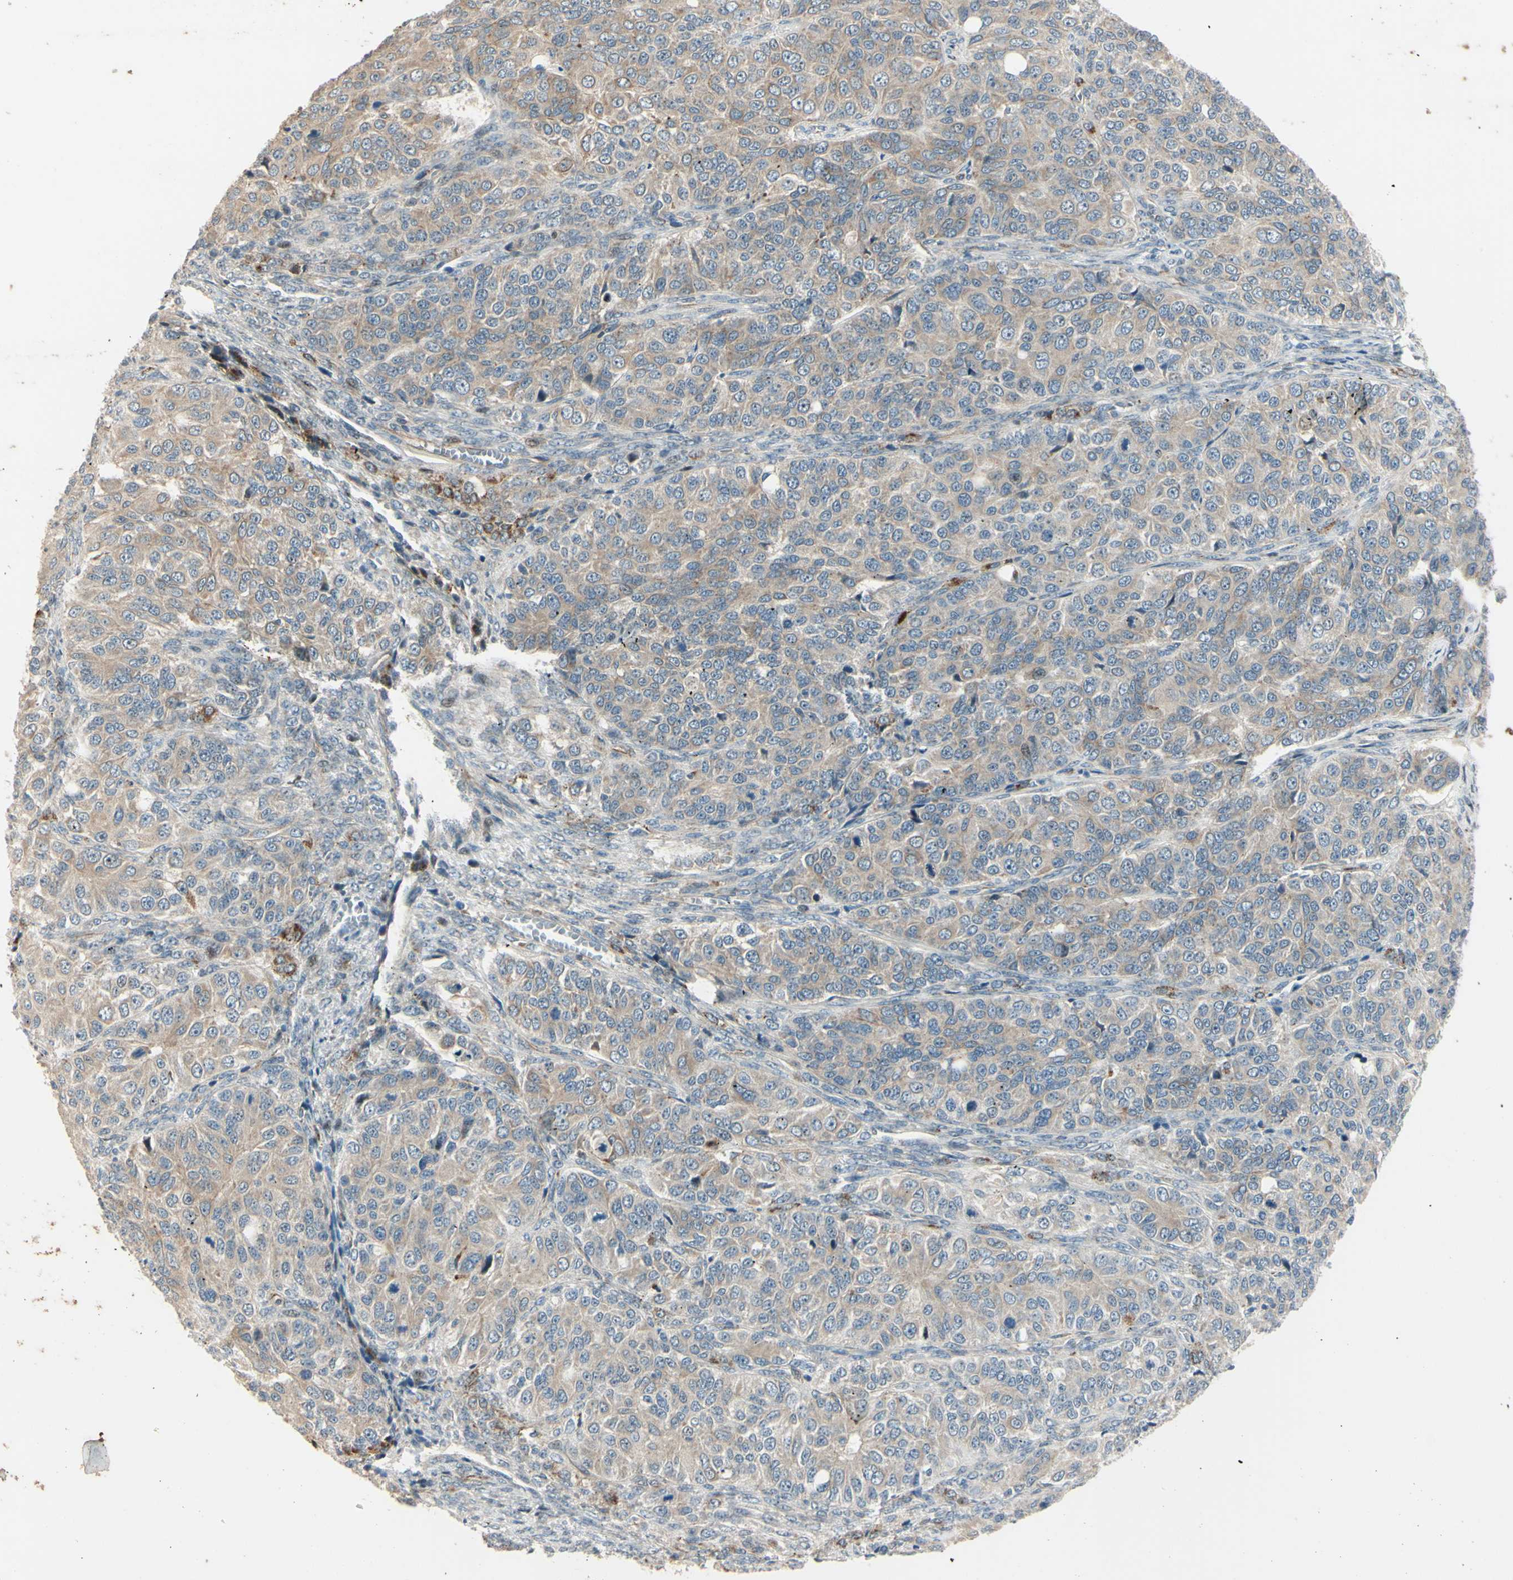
{"staining": {"intensity": "weak", "quantity": ">75%", "location": "cytoplasmic/membranous"}, "tissue": "ovarian cancer", "cell_type": "Tumor cells", "image_type": "cancer", "snomed": [{"axis": "morphology", "description": "Carcinoma, endometroid"}, {"axis": "topography", "description": "Ovary"}], "caption": "IHC micrograph of endometroid carcinoma (ovarian) stained for a protein (brown), which exhibits low levels of weak cytoplasmic/membranous expression in about >75% of tumor cells.", "gene": "NDFIP1", "patient": {"sex": "female", "age": 51}}